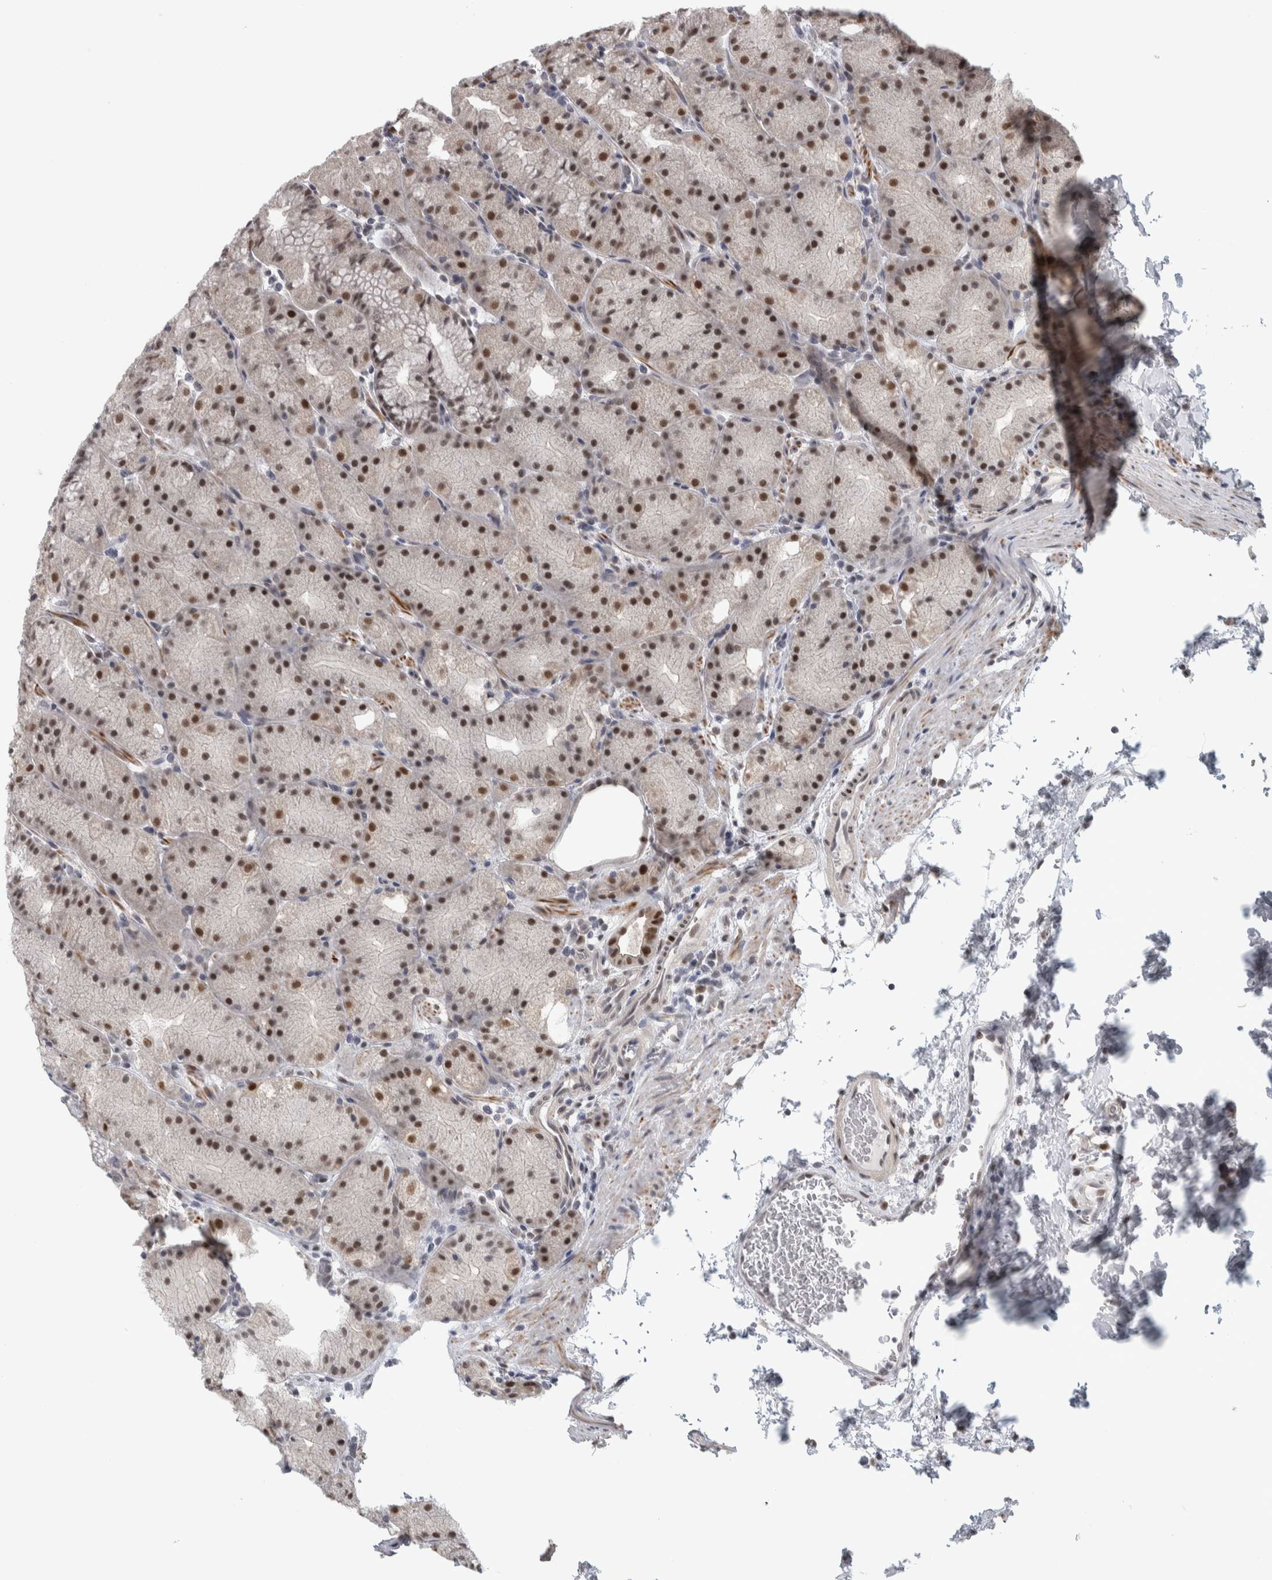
{"staining": {"intensity": "strong", "quantity": ">75%", "location": "cytoplasmic/membranous"}, "tissue": "stomach", "cell_type": "Glandular cells", "image_type": "normal", "snomed": [{"axis": "morphology", "description": "Normal tissue, NOS"}, {"axis": "topography", "description": "Stomach, upper"}, {"axis": "topography", "description": "Stomach"}], "caption": "IHC of normal stomach displays high levels of strong cytoplasmic/membranous staining in about >75% of glandular cells. The staining was performed using DAB (3,3'-diaminobenzidine) to visualize the protein expression in brown, while the nuclei were stained in blue with hematoxylin (Magnification: 20x).", "gene": "HEXIM2", "patient": {"sex": "male", "age": 48}}